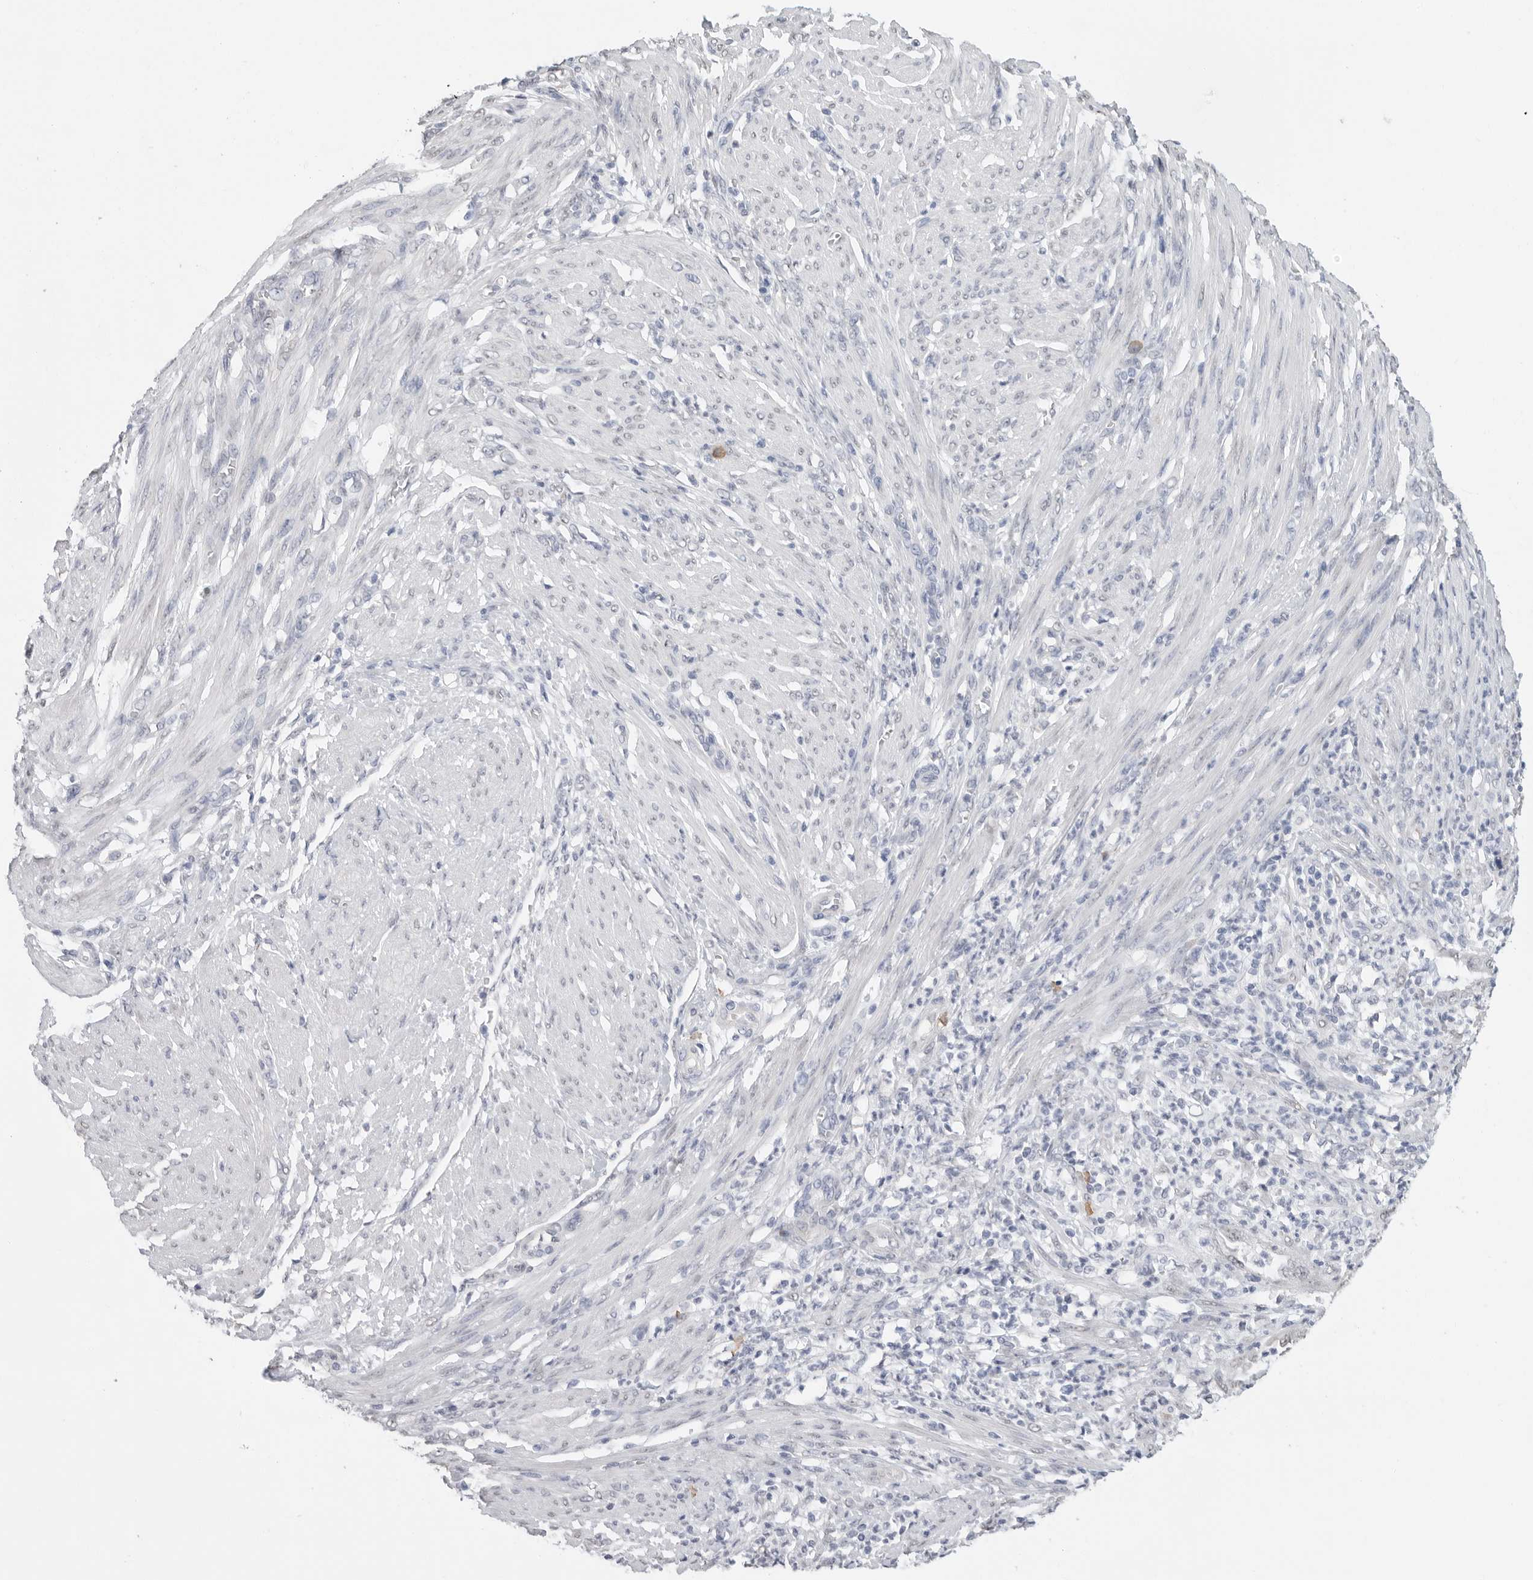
{"staining": {"intensity": "negative", "quantity": "none", "location": "none"}, "tissue": "endometrial cancer", "cell_type": "Tumor cells", "image_type": "cancer", "snomed": [{"axis": "morphology", "description": "Adenocarcinoma, NOS"}, {"axis": "topography", "description": "Endometrium"}], "caption": "This is an immunohistochemistry (IHC) image of human endometrial cancer (adenocarcinoma). There is no staining in tumor cells.", "gene": "ARHGEF10", "patient": {"sex": "female", "age": 51}}